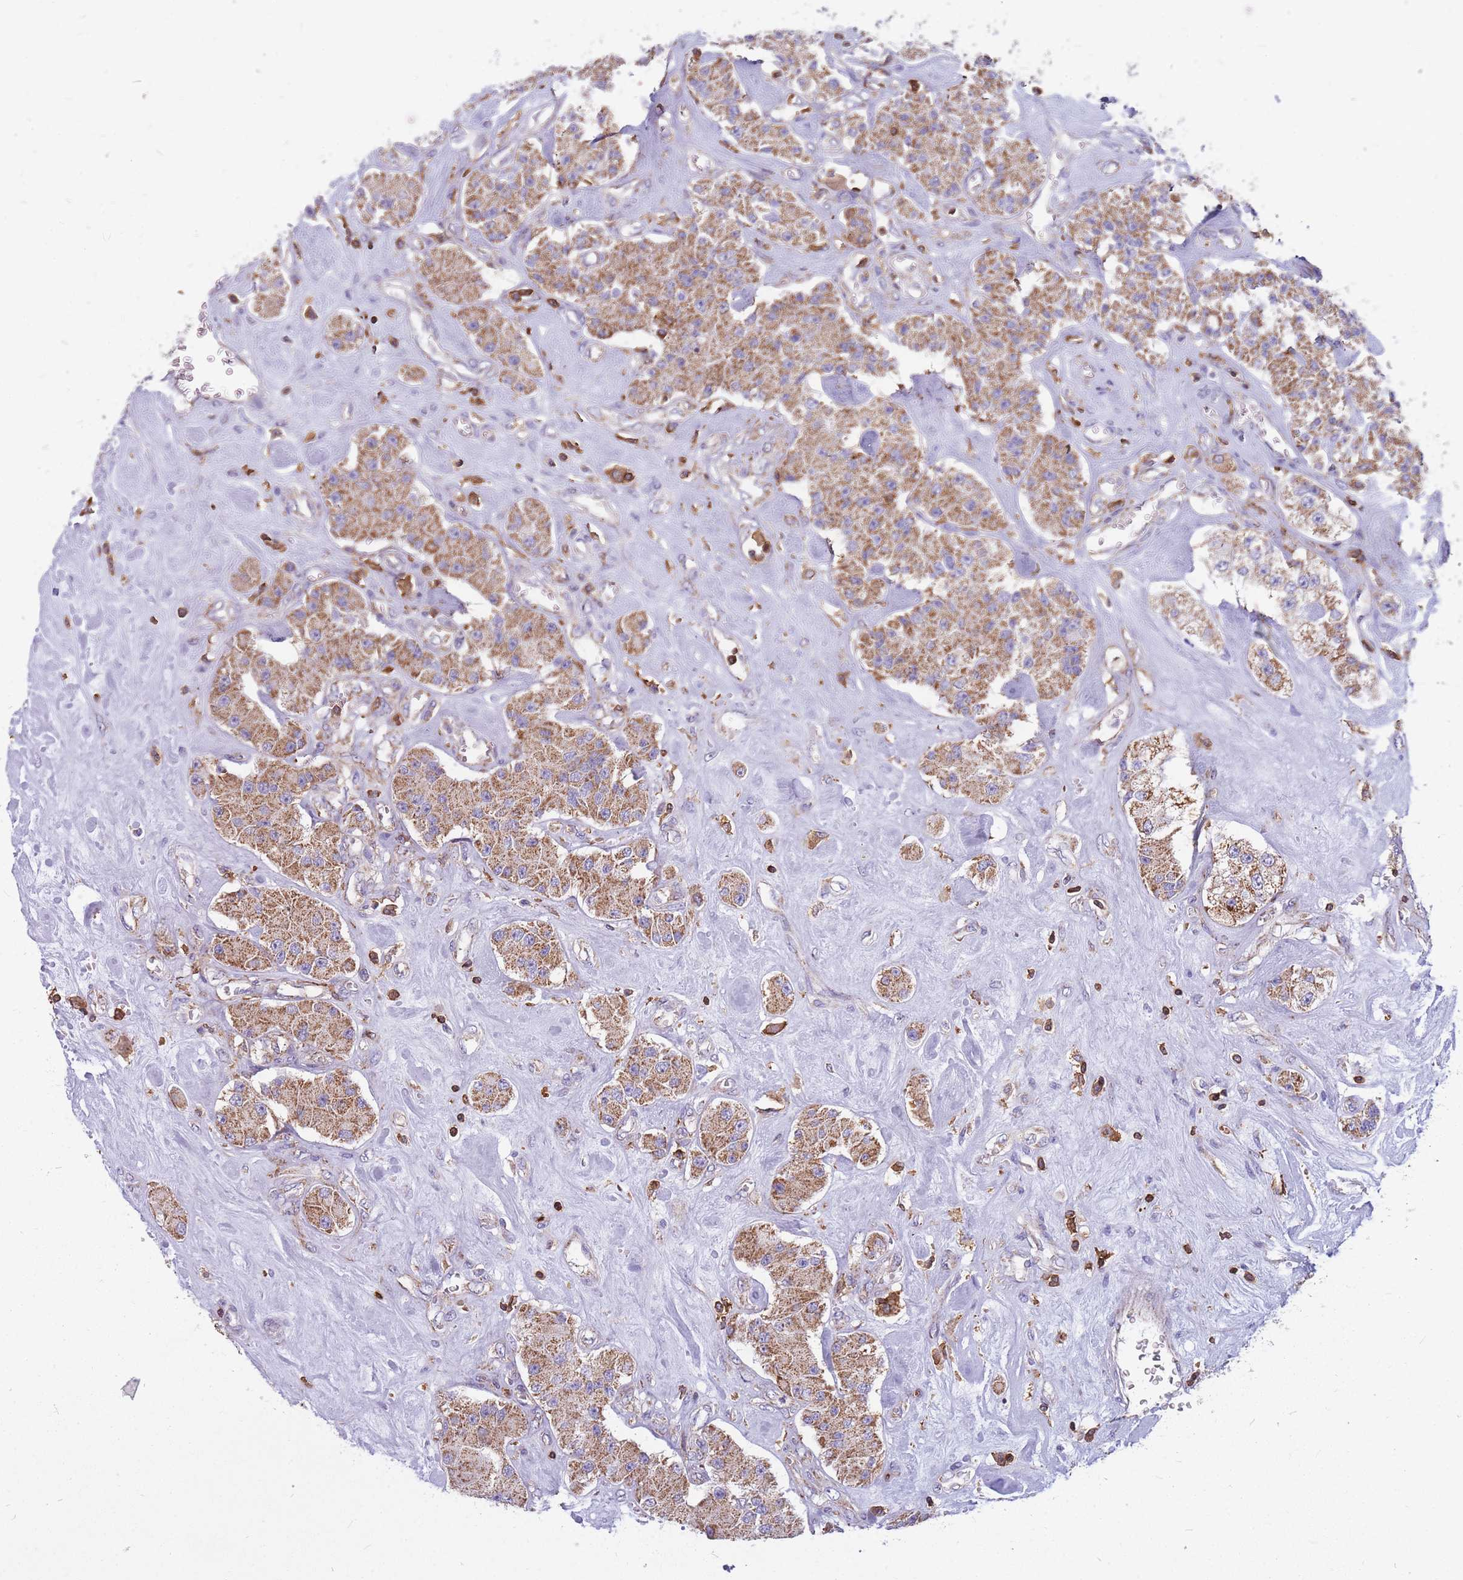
{"staining": {"intensity": "moderate", "quantity": ">75%", "location": "cytoplasmic/membranous"}, "tissue": "carcinoid", "cell_type": "Tumor cells", "image_type": "cancer", "snomed": [{"axis": "morphology", "description": "Carcinoid, malignant, NOS"}, {"axis": "topography", "description": "Pancreas"}], "caption": "Human carcinoid stained with a protein marker shows moderate staining in tumor cells.", "gene": "MRPL54", "patient": {"sex": "male", "age": 41}}